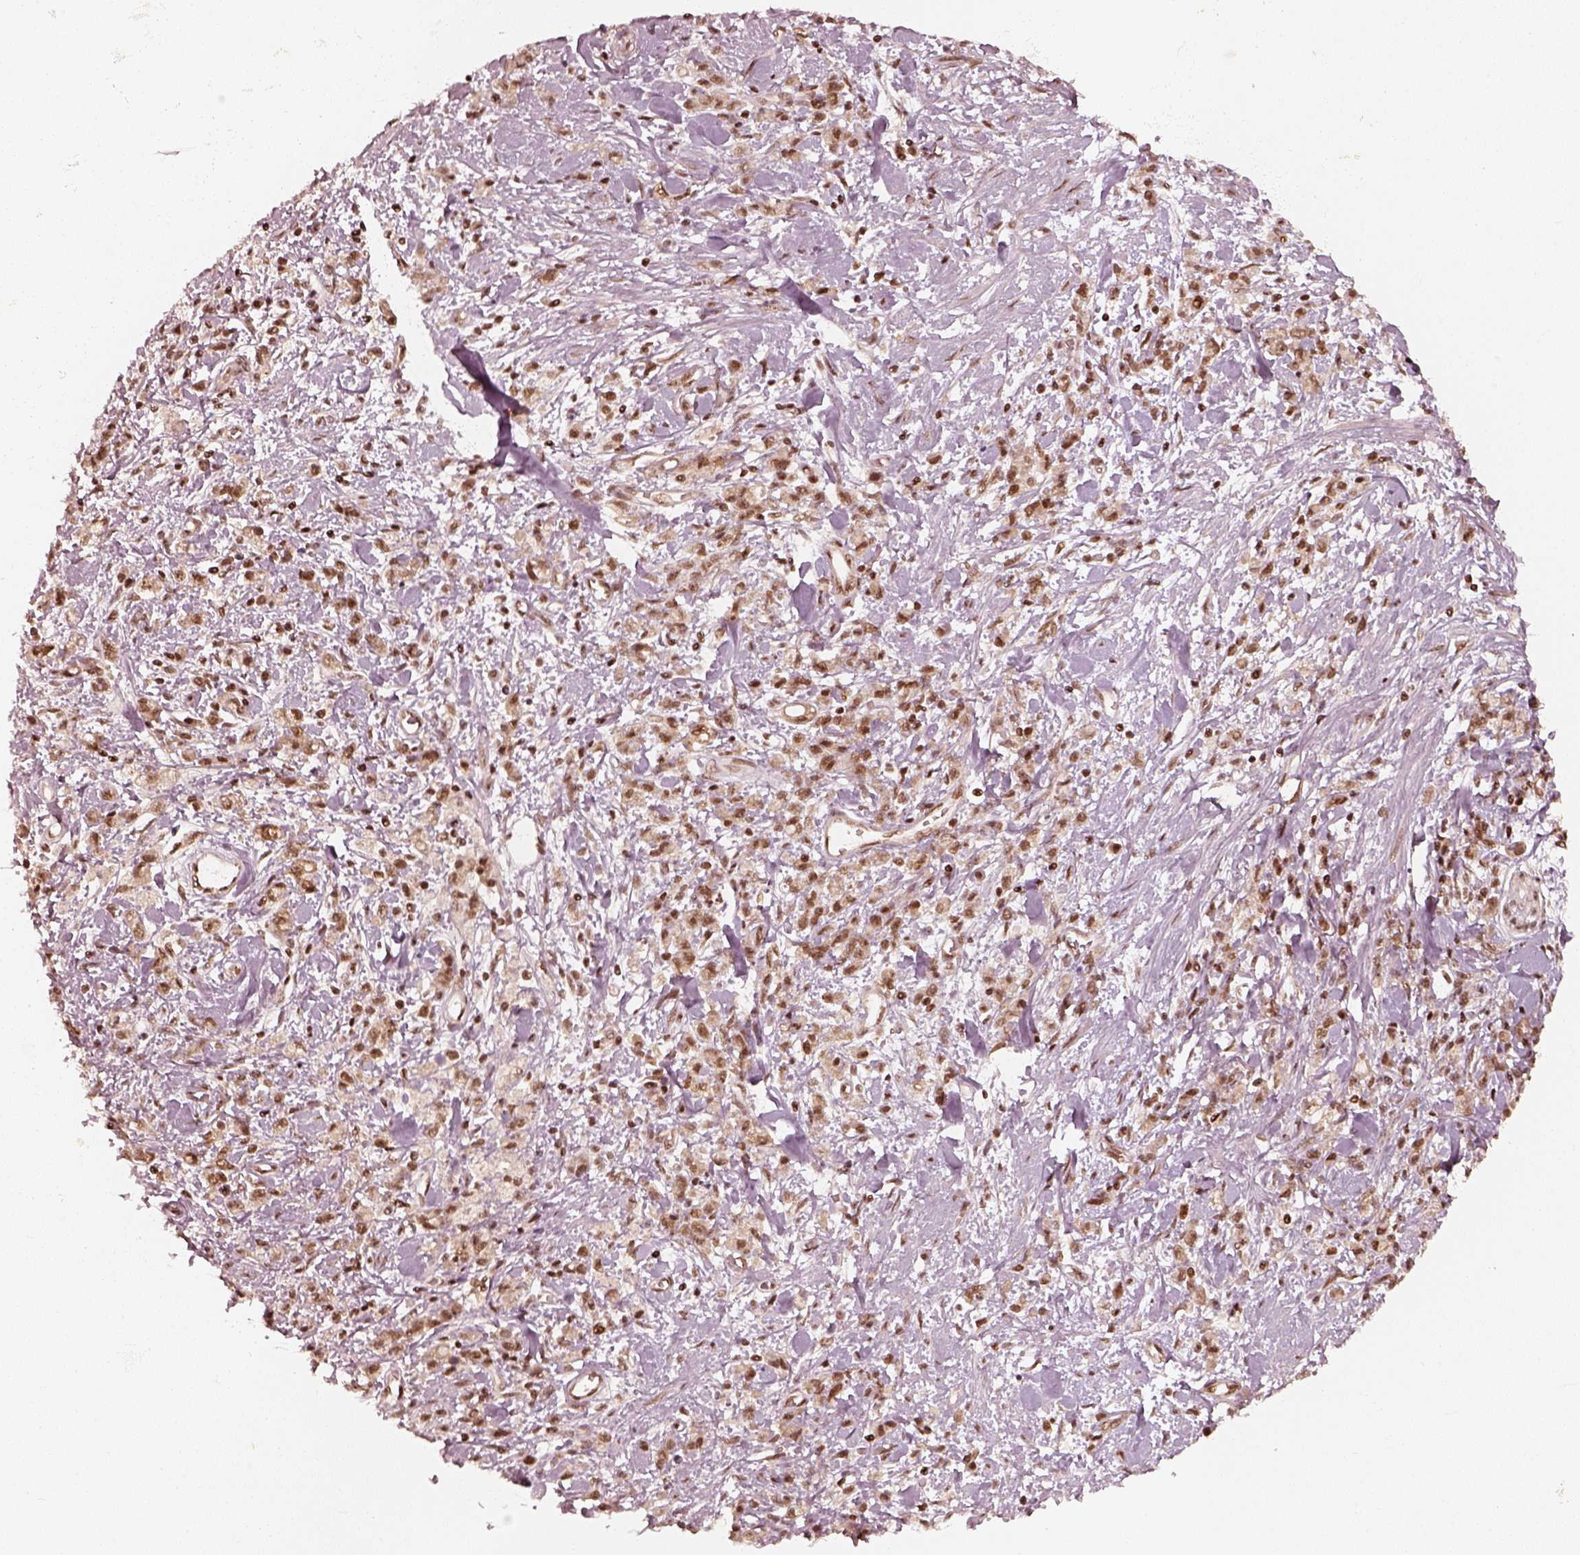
{"staining": {"intensity": "moderate", "quantity": ">75%", "location": "nuclear"}, "tissue": "stomach cancer", "cell_type": "Tumor cells", "image_type": "cancer", "snomed": [{"axis": "morphology", "description": "Adenocarcinoma, NOS"}, {"axis": "topography", "description": "Stomach"}], "caption": "There is medium levels of moderate nuclear positivity in tumor cells of stomach adenocarcinoma, as demonstrated by immunohistochemical staining (brown color).", "gene": "GMEB2", "patient": {"sex": "male", "age": 77}}